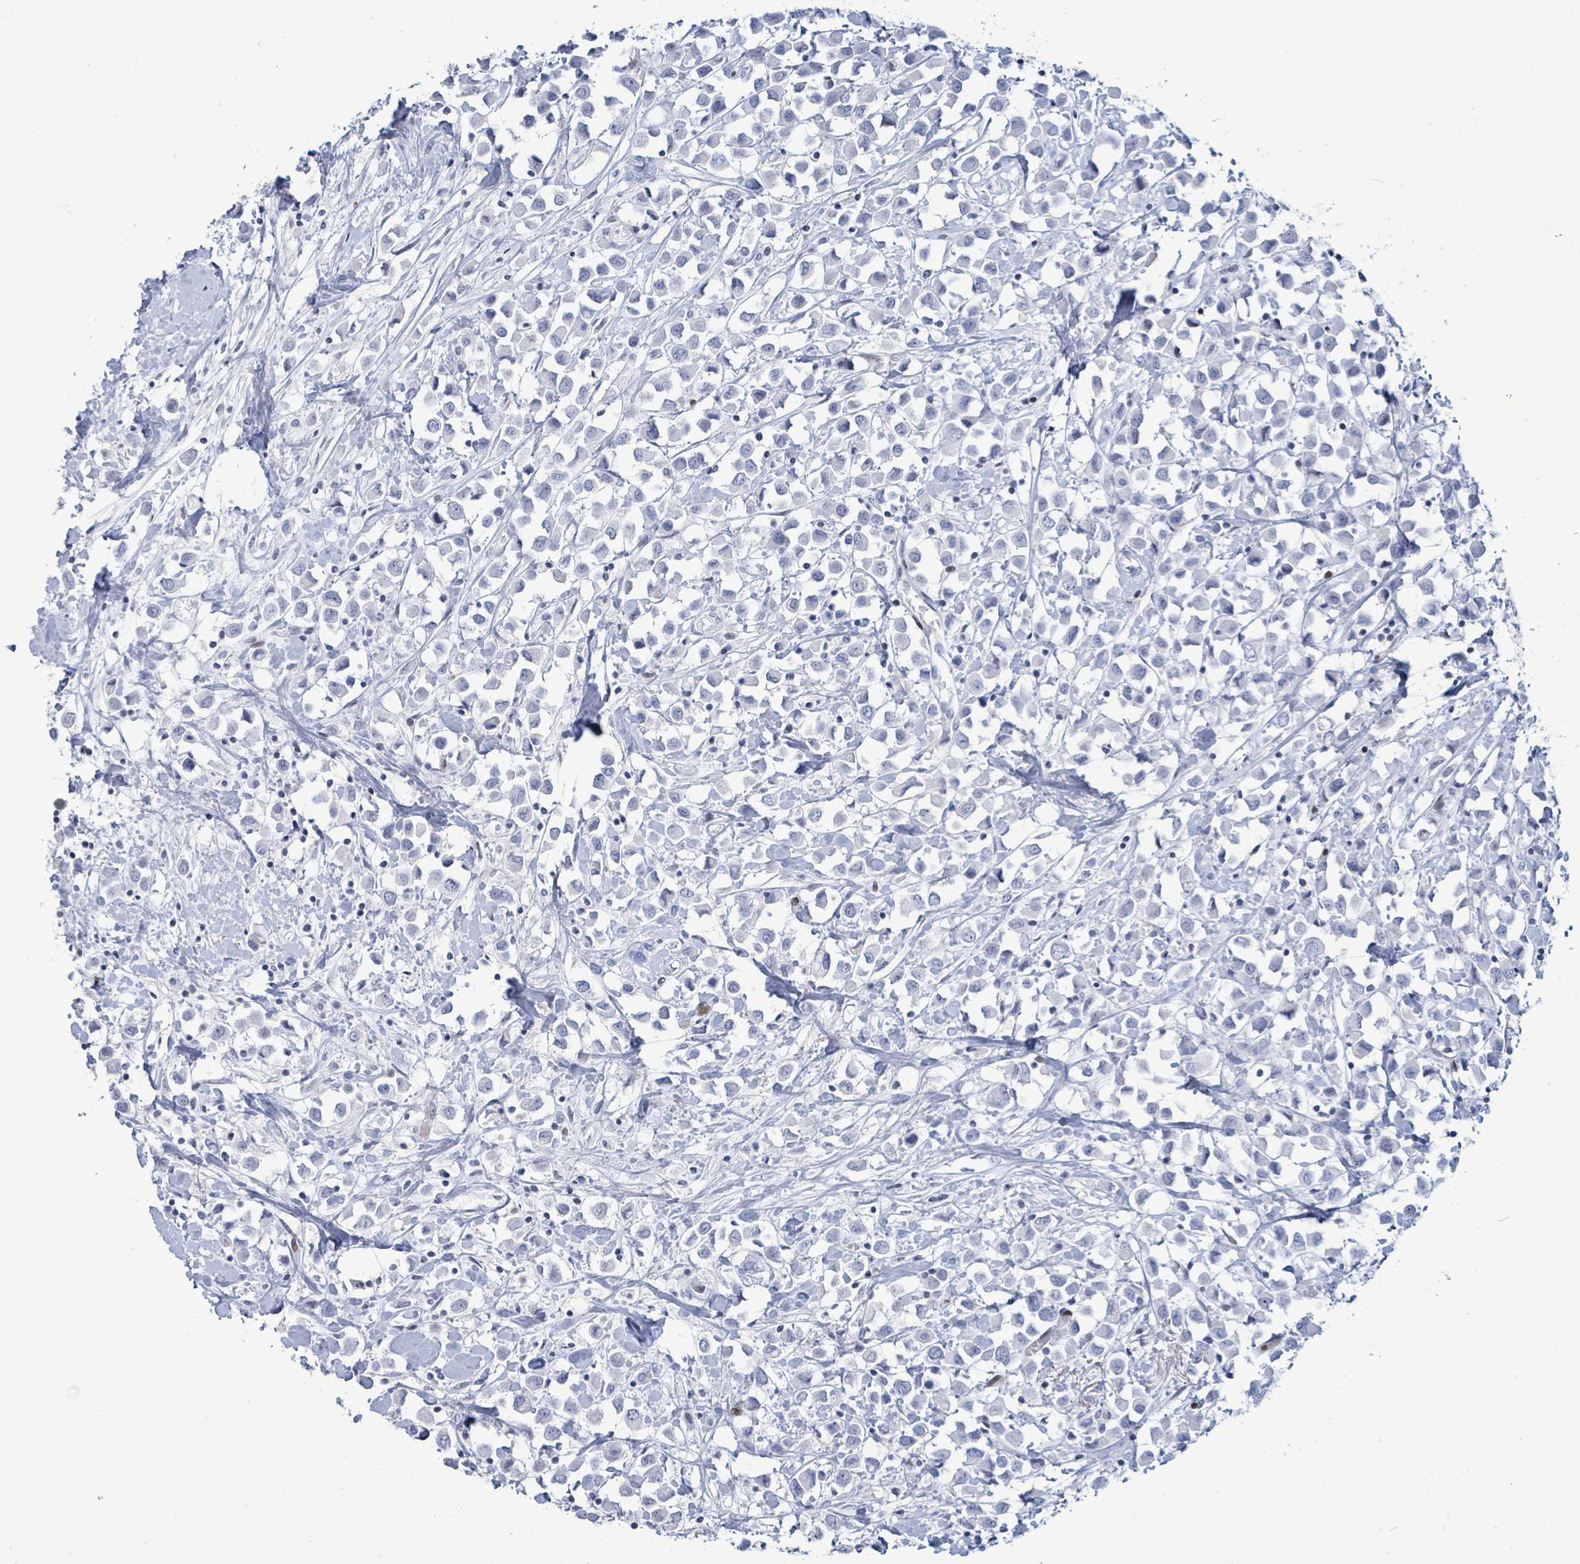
{"staining": {"intensity": "negative", "quantity": "none", "location": "none"}, "tissue": "breast cancer", "cell_type": "Tumor cells", "image_type": "cancer", "snomed": [{"axis": "morphology", "description": "Duct carcinoma"}, {"axis": "topography", "description": "Breast"}], "caption": "Immunohistochemistry (IHC) of human breast invasive ductal carcinoma demonstrates no expression in tumor cells.", "gene": "MALL", "patient": {"sex": "female", "age": 61}}